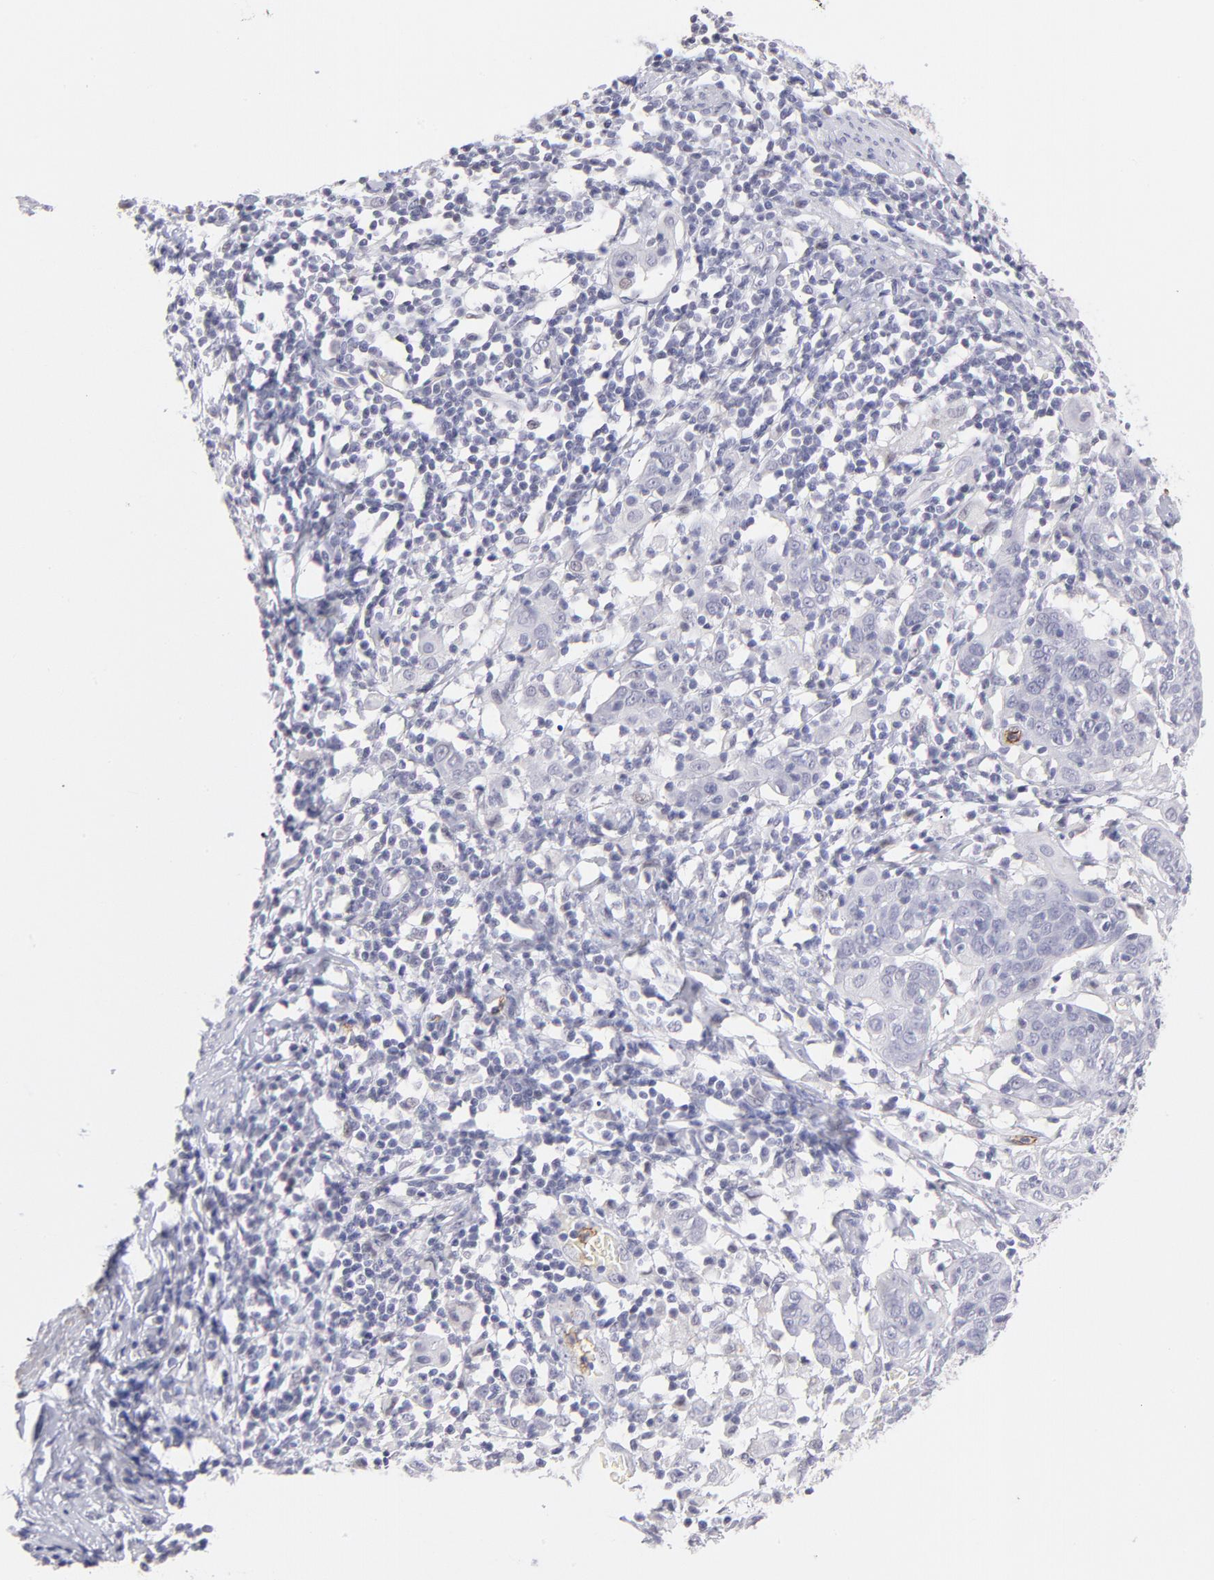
{"staining": {"intensity": "negative", "quantity": "none", "location": "none"}, "tissue": "cervical cancer", "cell_type": "Tumor cells", "image_type": "cancer", "snomed": [{"axis": "morphology", "description": "Normal tissue, NOS"}, {"axis": "morphology", "description": "Squamous cell carcinoma, NOS"}, {"axis": "topography", "description": "Cervix"}], "caption": "The immunohistochemistry (IHC) histopathology image has no significant positivity in tumor cells of cervical cancer tissue.", "gene": "LTB4R", "patient": {"sex": "female", "age": 67}}